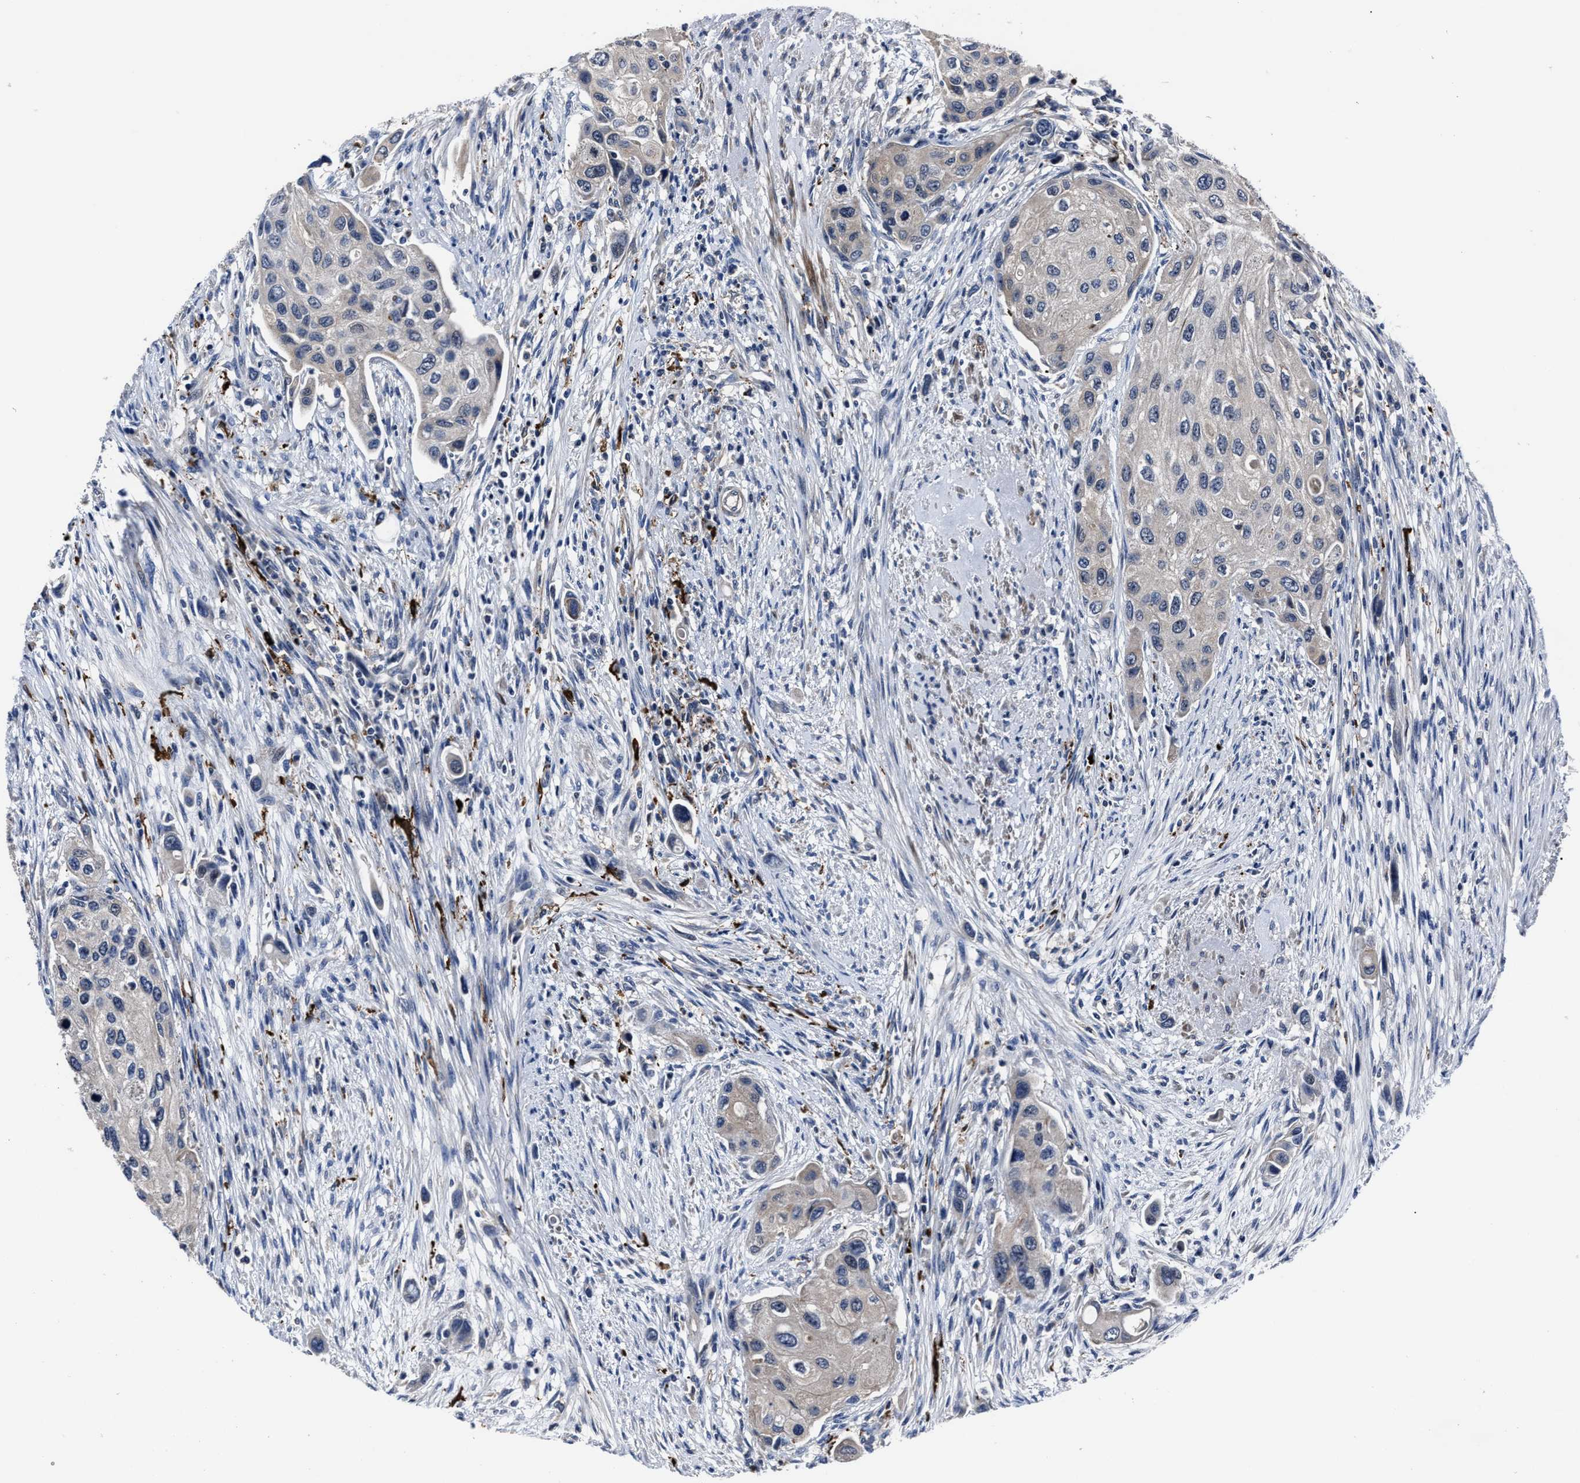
{"staining": {"intensity": "weak", "quantity": "<25%", "location": "cytoplasmic/membranous"}, "tissue": "urothelial cancer", "cell_type": "Tumor cells", "image_type": "cancer", "snomed": [{"axis": "morphology", "description": "Urothelial carcinoma, High grade"}, {"axis": "topography", "description": "Urinary bladder"}], "caption": "The image demonstrates no staining of tumor cells in urothelial cancer.", "gene": "RSBN1L", "patient": {"sex": "female", "age": 56}}